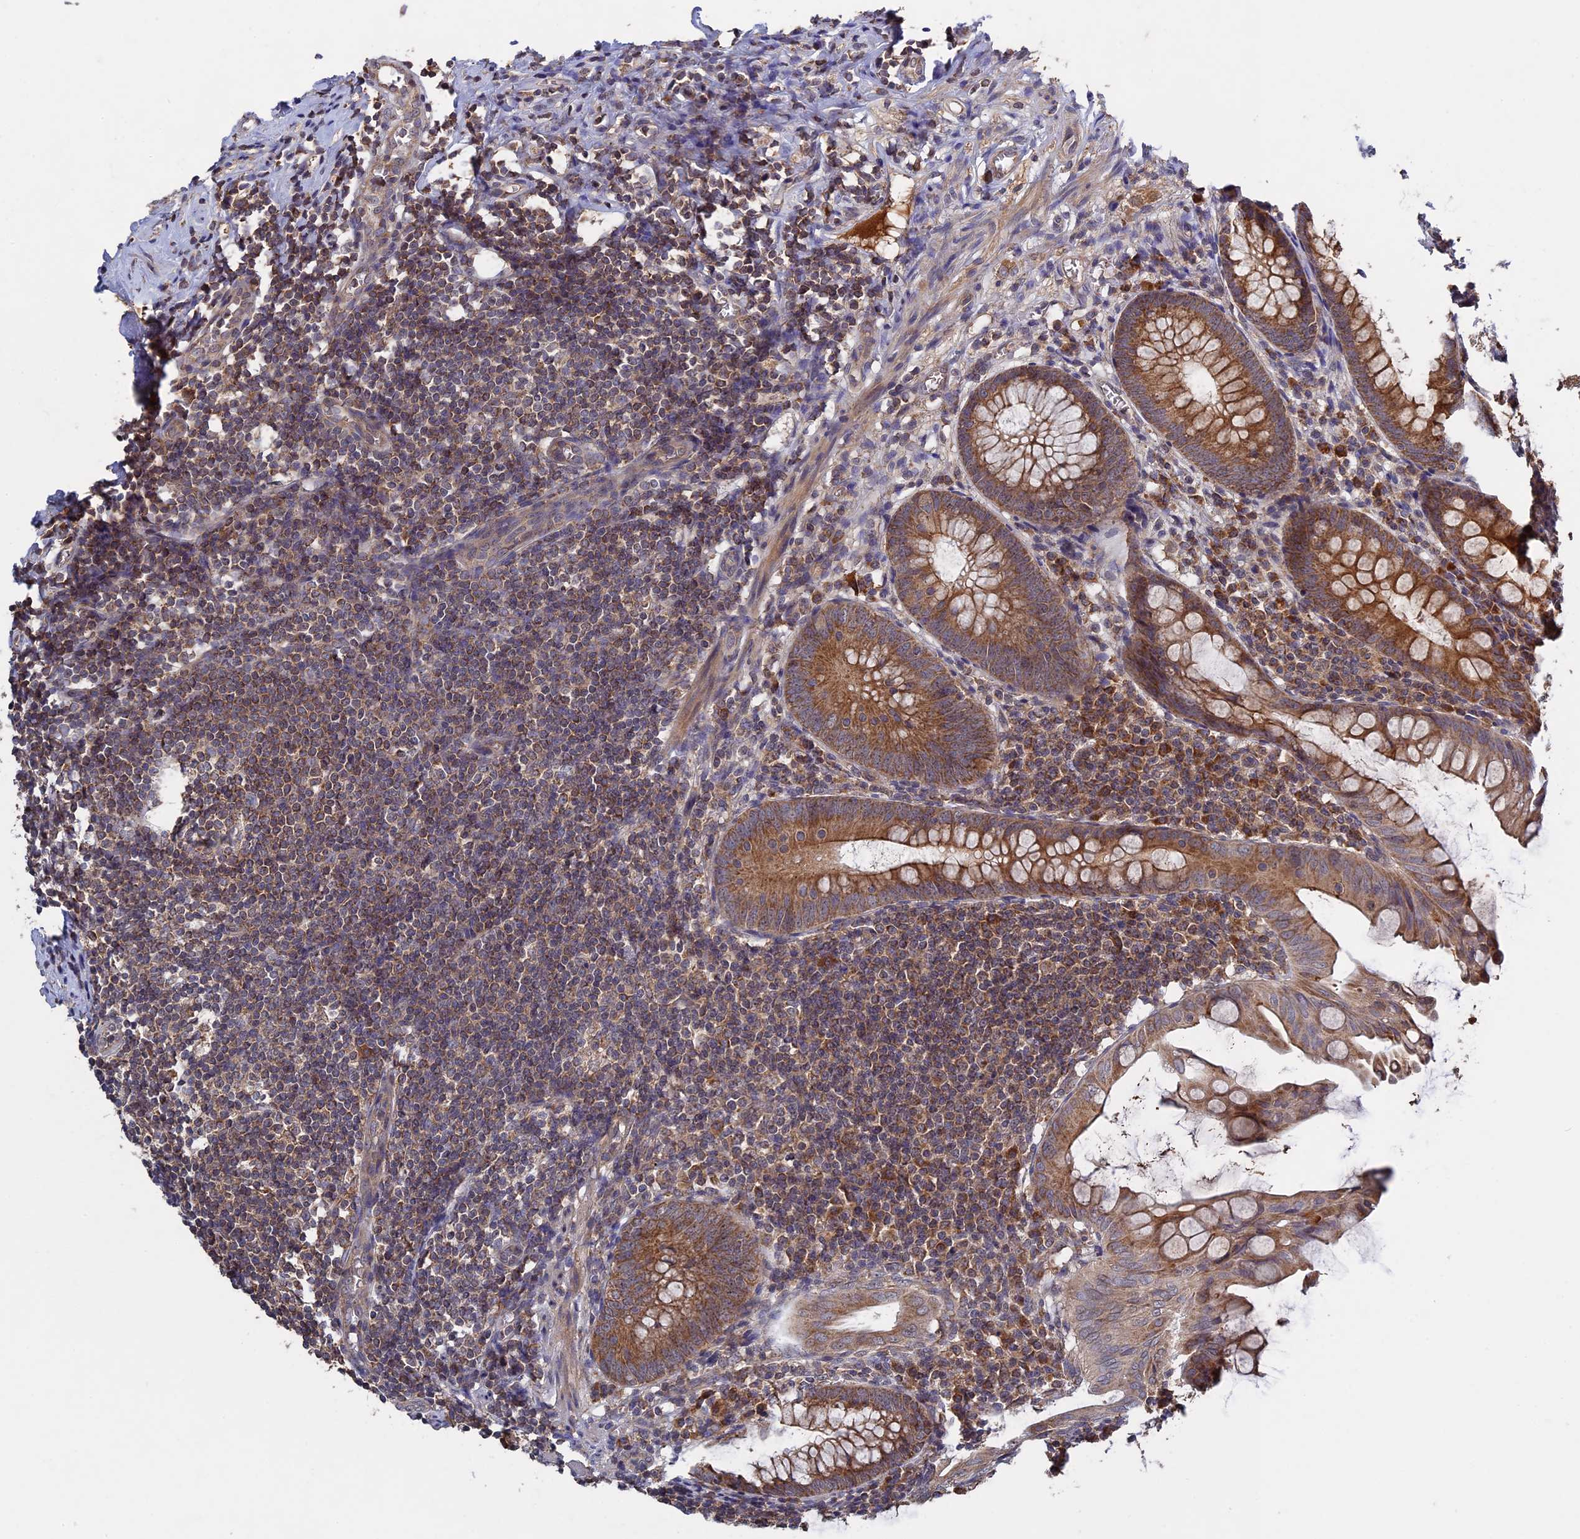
{"staining": {"intensity": "moderate", "quantity": ">75%", "location": "cytoplasmic/membranous"}, "tissue": "appendix", "cell_type": "Glandular cells", "image_type": "normal", "snomed": [{"axis": "morphology", "description": "Normal tissue, NOS"}, {"axis": "topography", "description": "Appendix"}], "caption": "This micrograph reveals immunohistochemistry staining of benign human appendix, with medium moderate cytoplasmic/membranous positivity in approximately >75% of glandular cells.", "gene": "RAB15", "patient": {"sex": "female", "age": 51}}